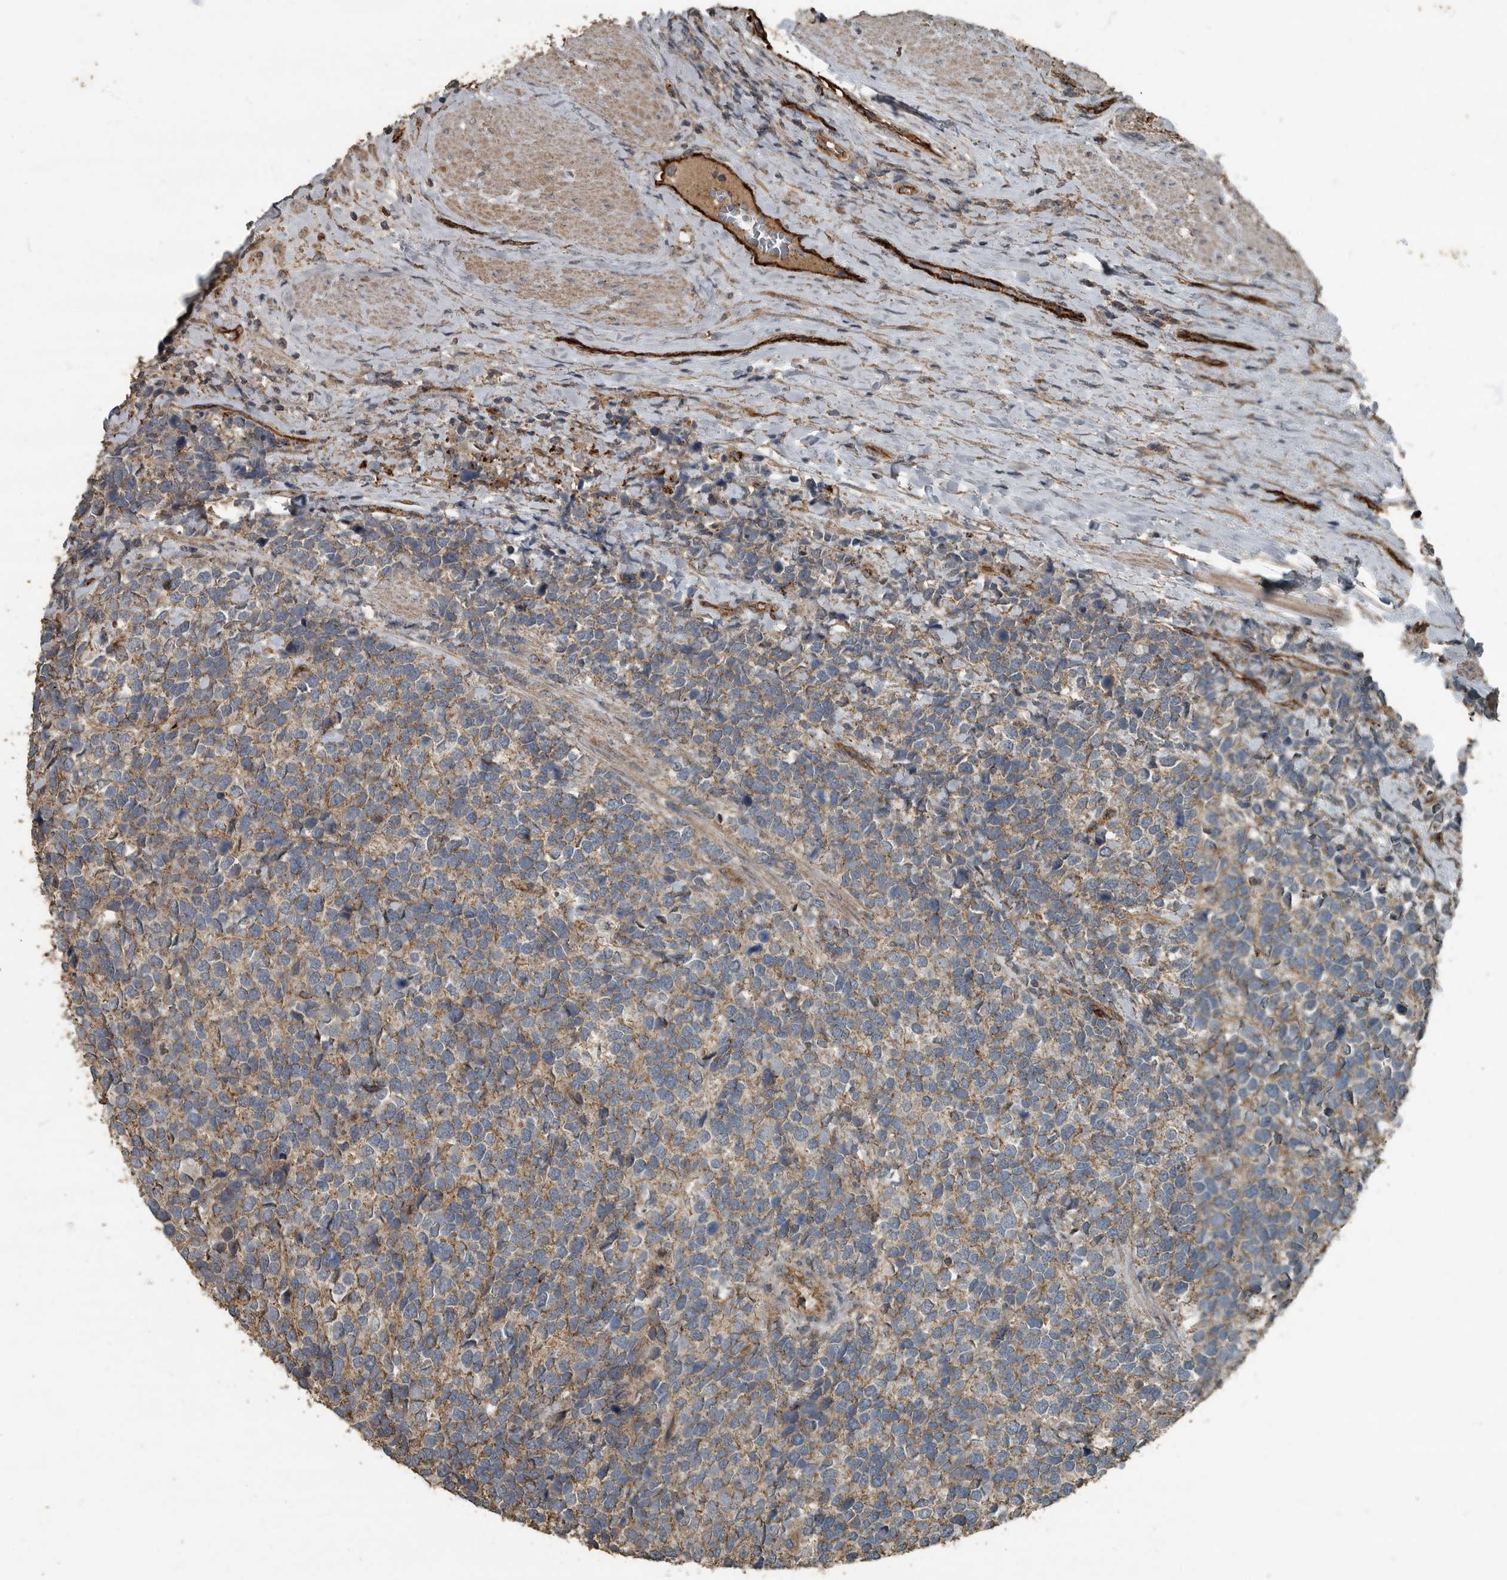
{"staining": {"intensity": "moderate", "quantity": "25%-75%", "location": "cytoplasmic/membranous"}, "tissue": "urothelial cancer", "cell_type": "Tumor cells", "image_type": "cancer", "snomed": [{"axis": "morphology", "description": "Urothelial carcinoma, High grade"}, {"axis": "topography", "description": "Urinary bladder"}], "caption": "Immunohistochemical staining of human urothelial cancer displays medium levels of moderate cytoplasmic/membranous protein expression in approximately 25%-75% of tumor cells.", "gene": "IL15RA", "patient": {"sex": "female", "age": 82}}